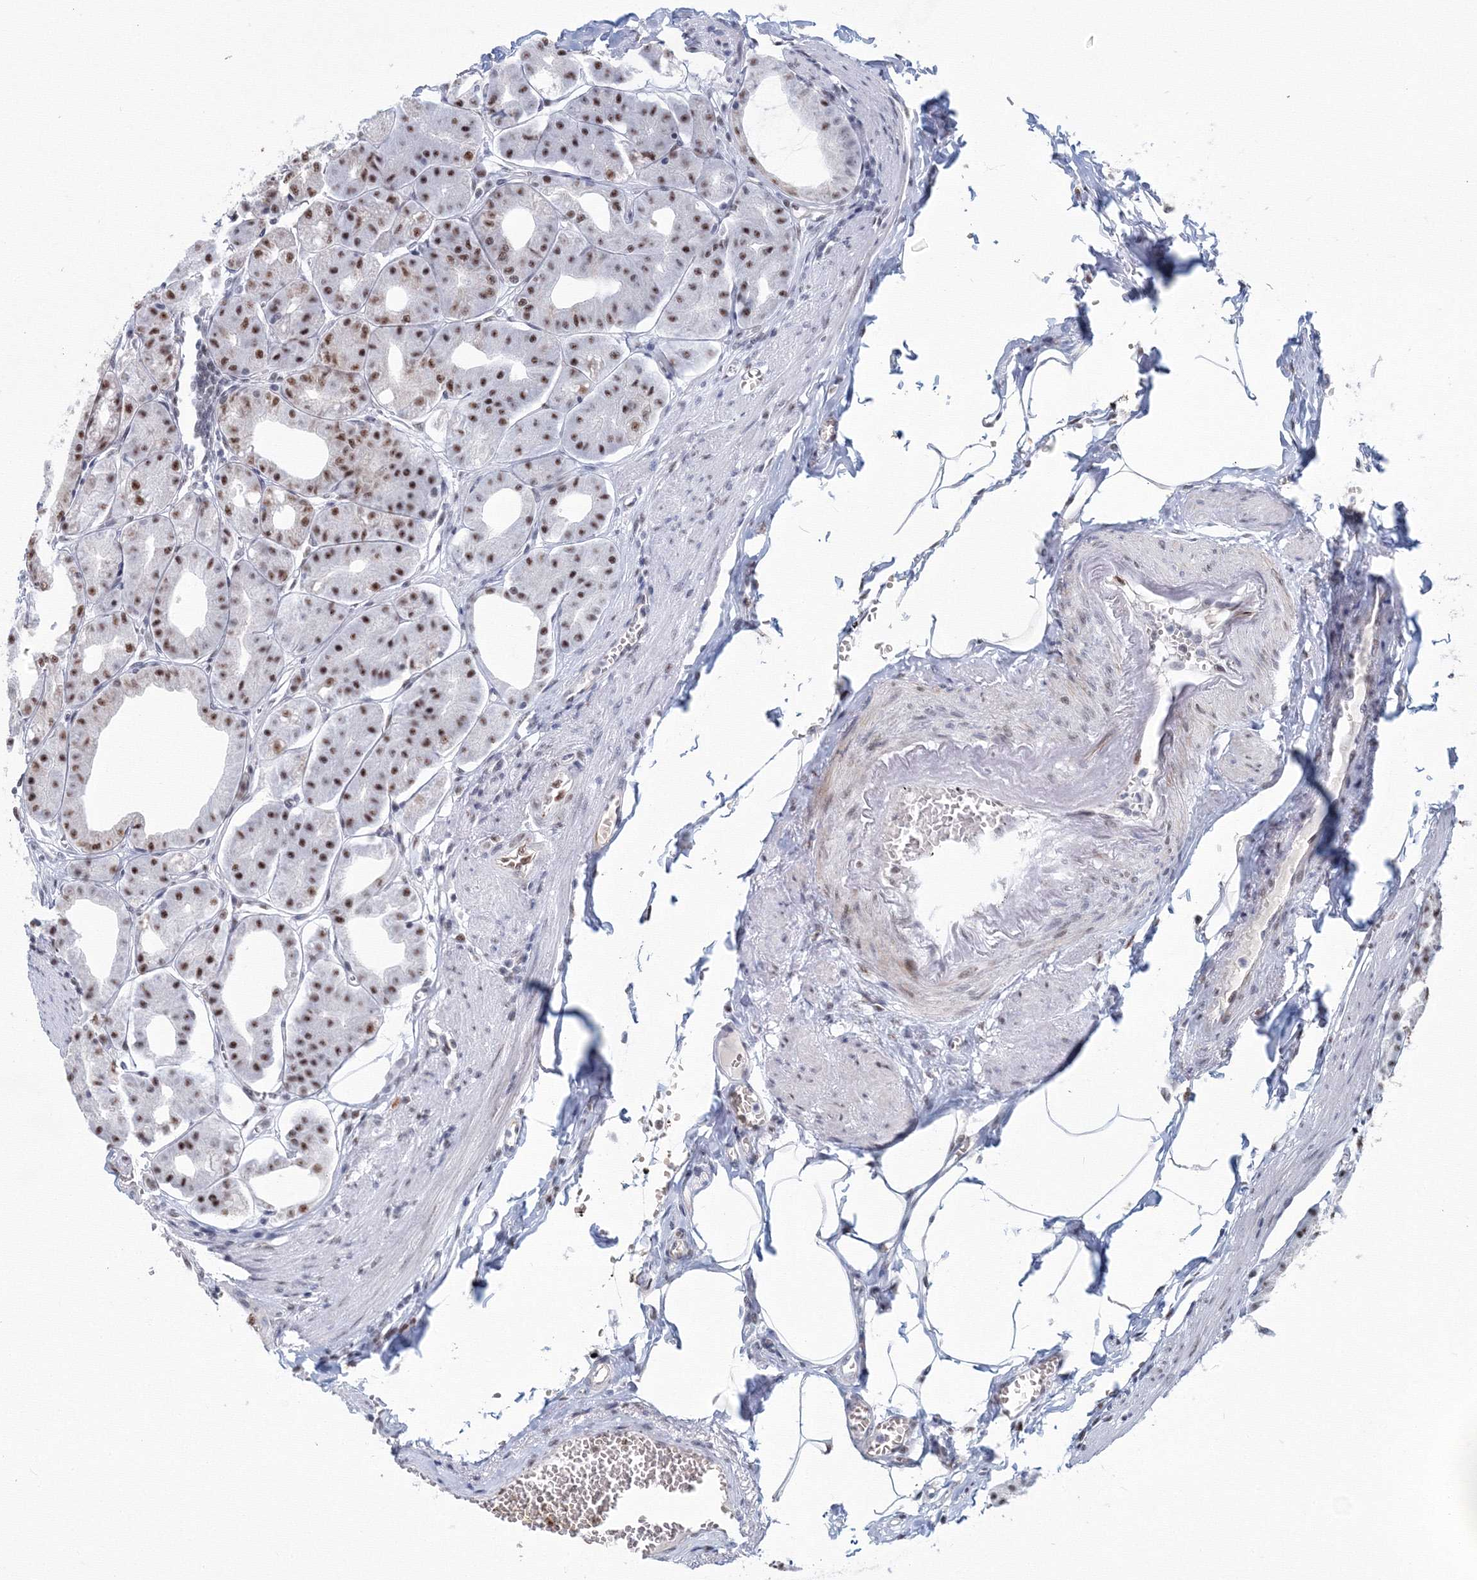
{"staining": {"intensity": "moderate", "quantity": ">75%", "location": "nuclear"}, "tissue": "stomach", "cell_type": "Glandular cells", "image_type": "normal", "snomed": [{"axis": "morphology", "description": "Normal tissue, NOS"}, {"axis": "topography", "description": "Stomach, lower"}], "caption": "Protein staining demonstrates moderate nuclear positivity in about >75% of glandular cells in unremarkable stomach. (DAB (3,3'-diaminobenzidine) IHC with brightfield microscopy, high magnification).", "gene": "SF3B6", "patient": {"sex": "male", "age": 71}}